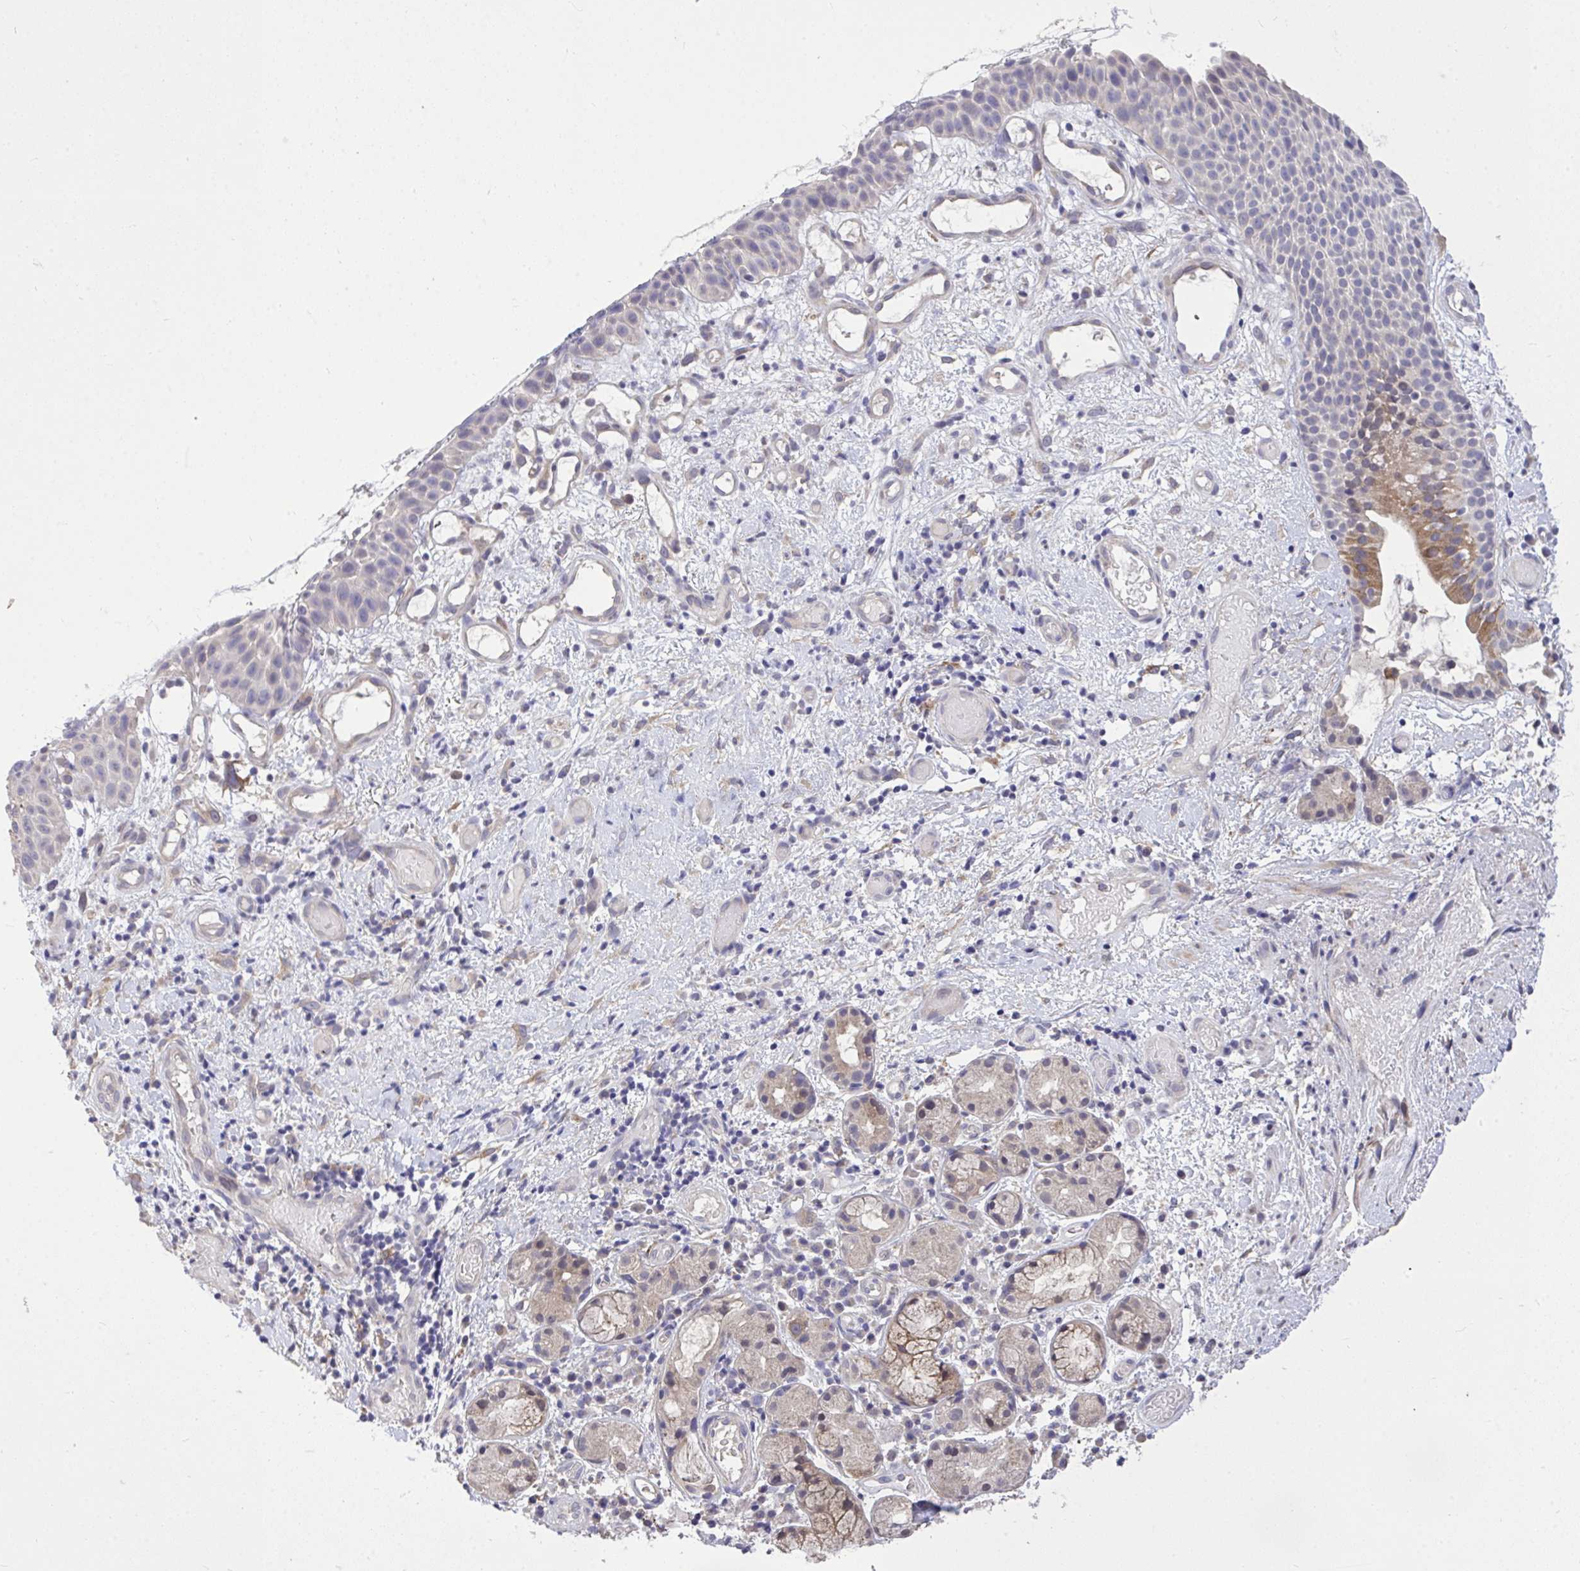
{"staining": {"intensity": "negative", "quantity": "none", "location": "none"}, "tissue": "nasopharynx", "cell_type": "Respiratory epithelial cells", "image_type": "normal", "snomed": [{"axis": "morphology", "description": "Normal tissue, NOS"}, {"axis": "morphology", "description": "Inflammation, NOS"}, {"axis": "topography", "description": "Nasopharynx"}], "caption": "An image of human nasopharynx is negative for staining in respiratory epithelial cells.", "gene": "MPC2", "patient": {"sex": "male", "age": 54}}